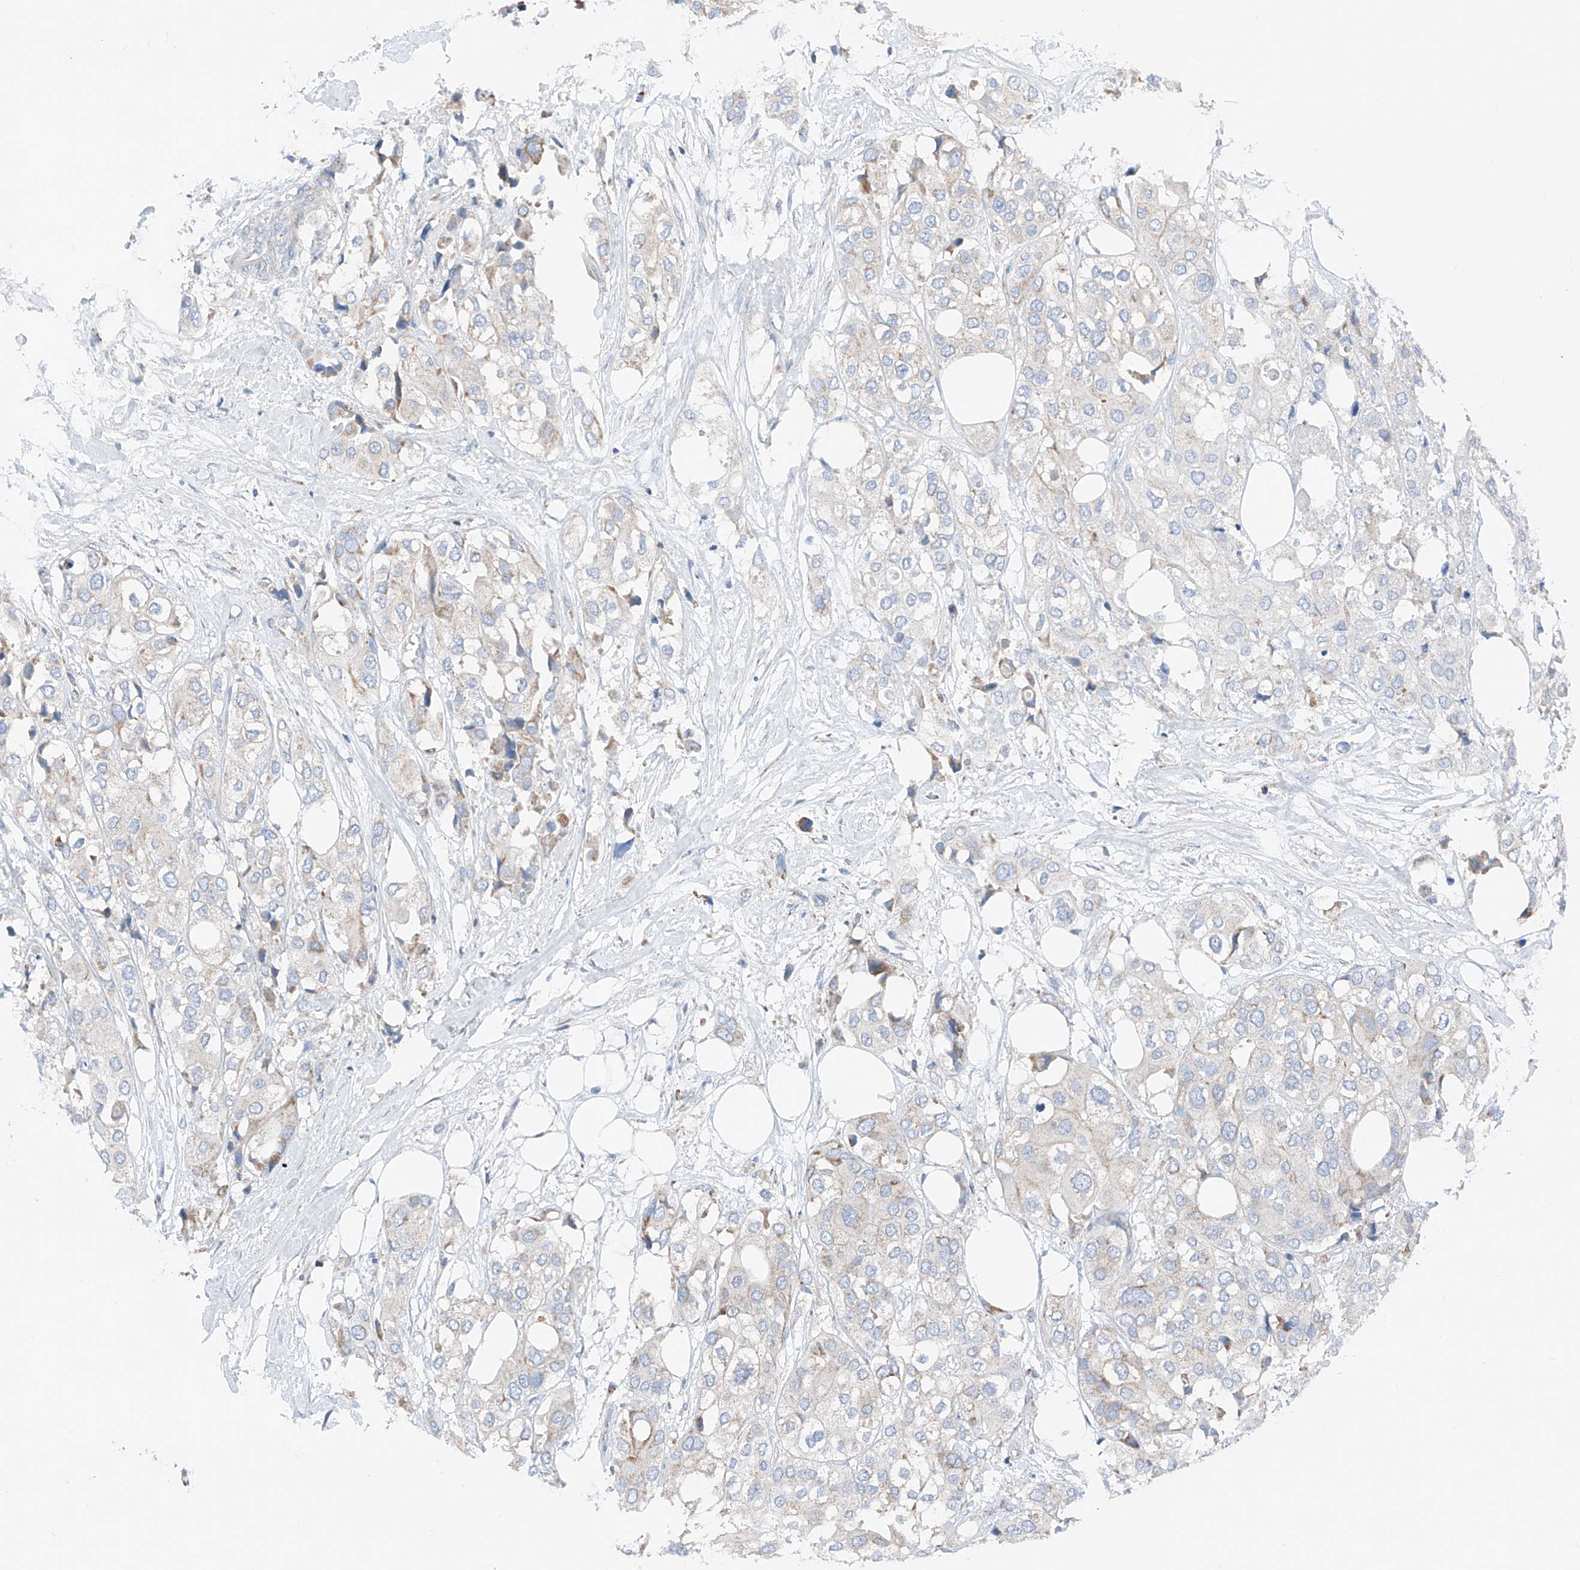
{"staining": {"intensity": "weak", "quantity": "<25%", "location": "cytoplasmic/membranous"}, "tissue": "urothelial cancer", "cell_type": "Tumor cells", "image_type": "cancer", "snomed": [{"axis": "morphology", "description": "Urothelial carcinoma, High grade"}, {"axis": "topography", "description": "Urinary bladder"}], "caption": "High-grade urothelial carcinoma stained for a protein using IHC reveals no positivity tumor cells.", "gene": "MRAP", "patient": {"sex": "male", "age": 64}}